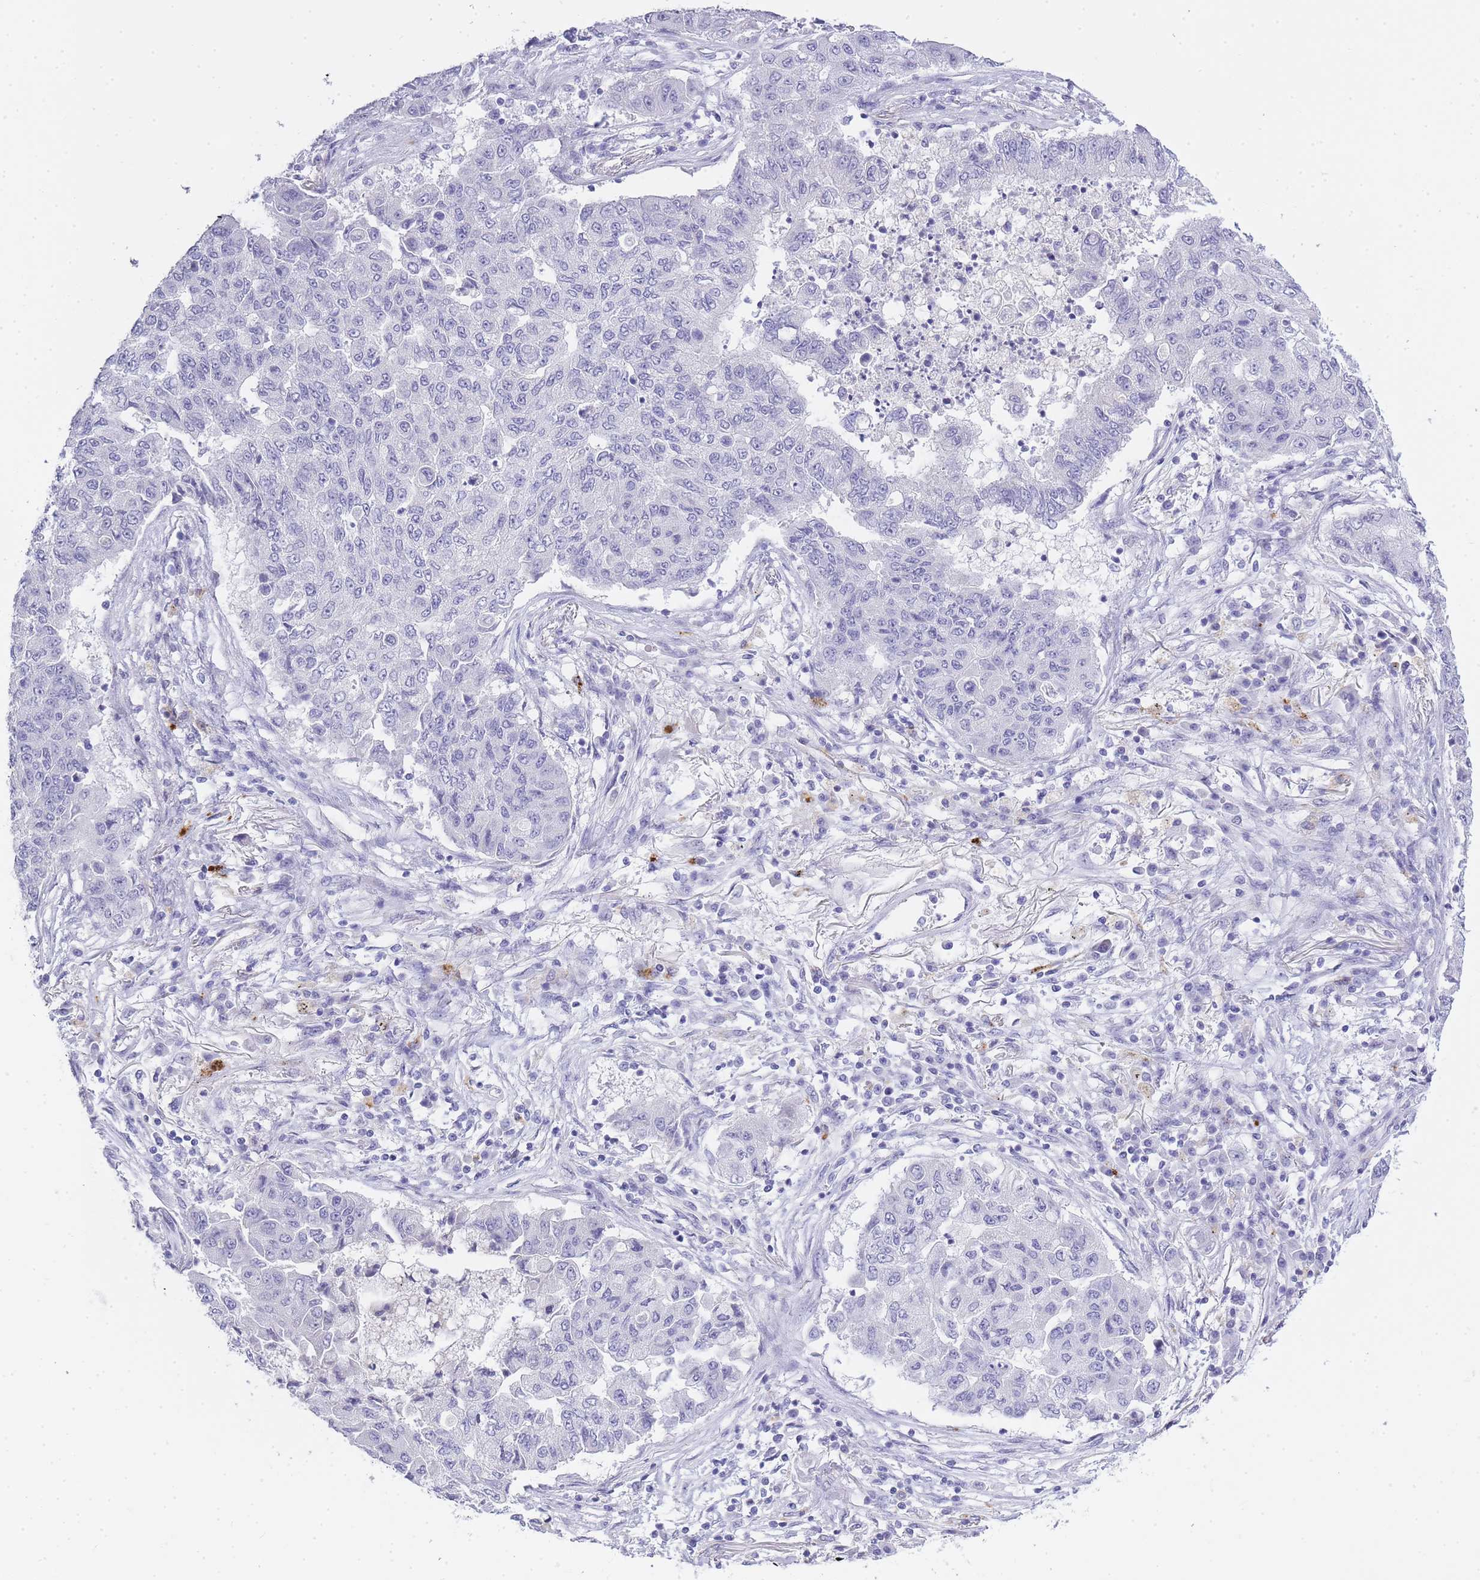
{"staining": {"intensity": "negative", "quantity": "none", "location": "none"}, "tissue": "lung cancer", "cell_type": "Tumor cells", "image_type": "cancer", "snomed": [{"axis": "morphology", "description": "Squamous cell carcinoma, NOS"}, {"axis": "topography", "description": "Lung"}], "caption": "The immunohistochemistry micrograph has no significant expression in tumor cells of lung cancer (squamous cell carcinoma) tissue. The staining is performed using DAB (3,3'-diaminobenzidine) brown chromogen with nuclei counter-stained in using hematoxylin.", "gene": "RHO", "patient": {"sex": "male", "age": 74}}